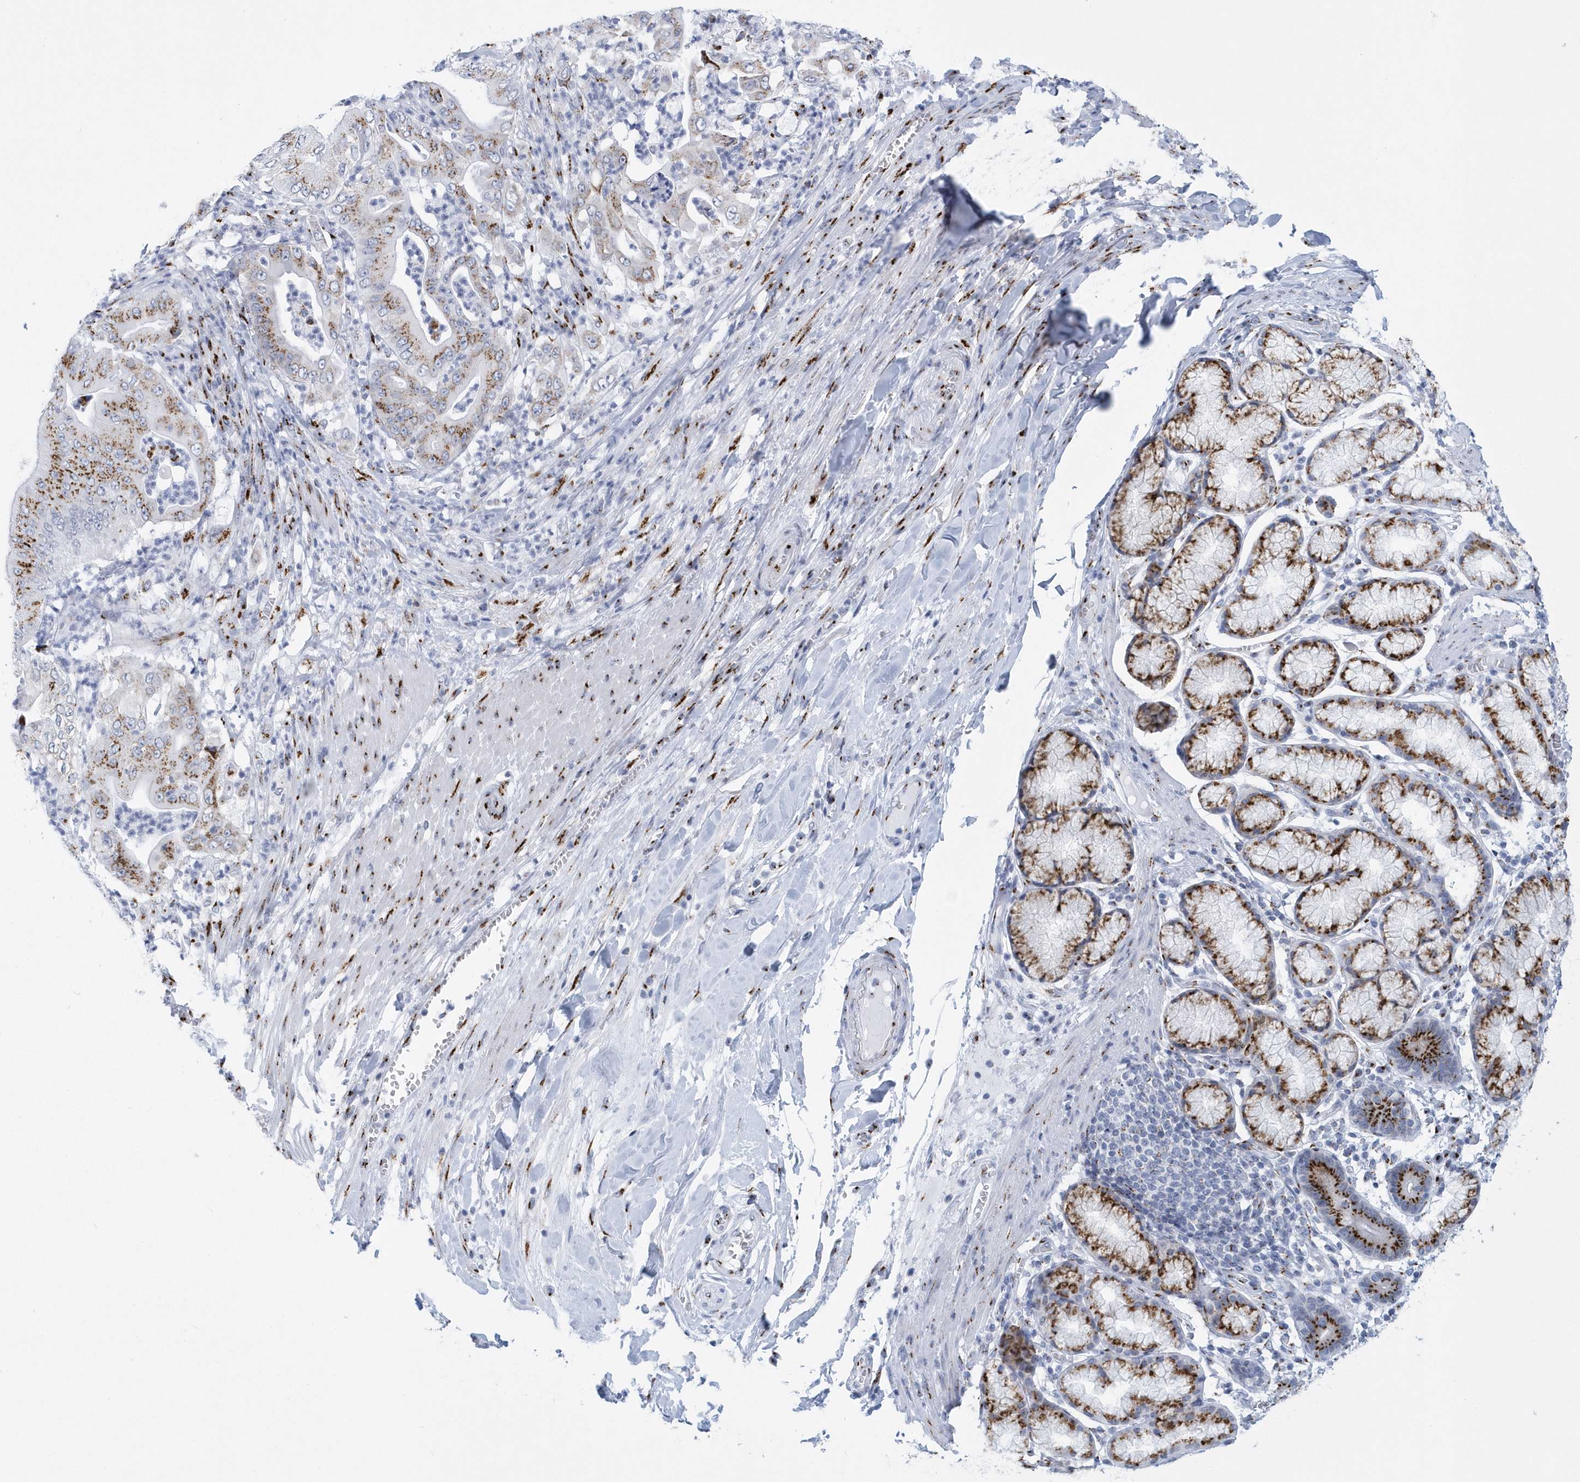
{"staining": {"intensity": "moderate", "quantity": ">75%", "location": "cytoplasmic/membranous"}, "tissue": "pancreatic cancer", "cell_type": "Tumor cells", "image_type": "cancer", "snomed": [{"axis": "morphology", "description": "Adenocarcinoma, NOS"}, {"axis": "topography", "description": "Pancreas"}], "caption": "Pancreatic adenocarcinoma stained with a brown dye demonstrates moderate cytoplasmic/membranous positive positivity in about >75% of tumor cells.", "gene": "SLX9", "patient": {"sex": "female", "age": 77}}